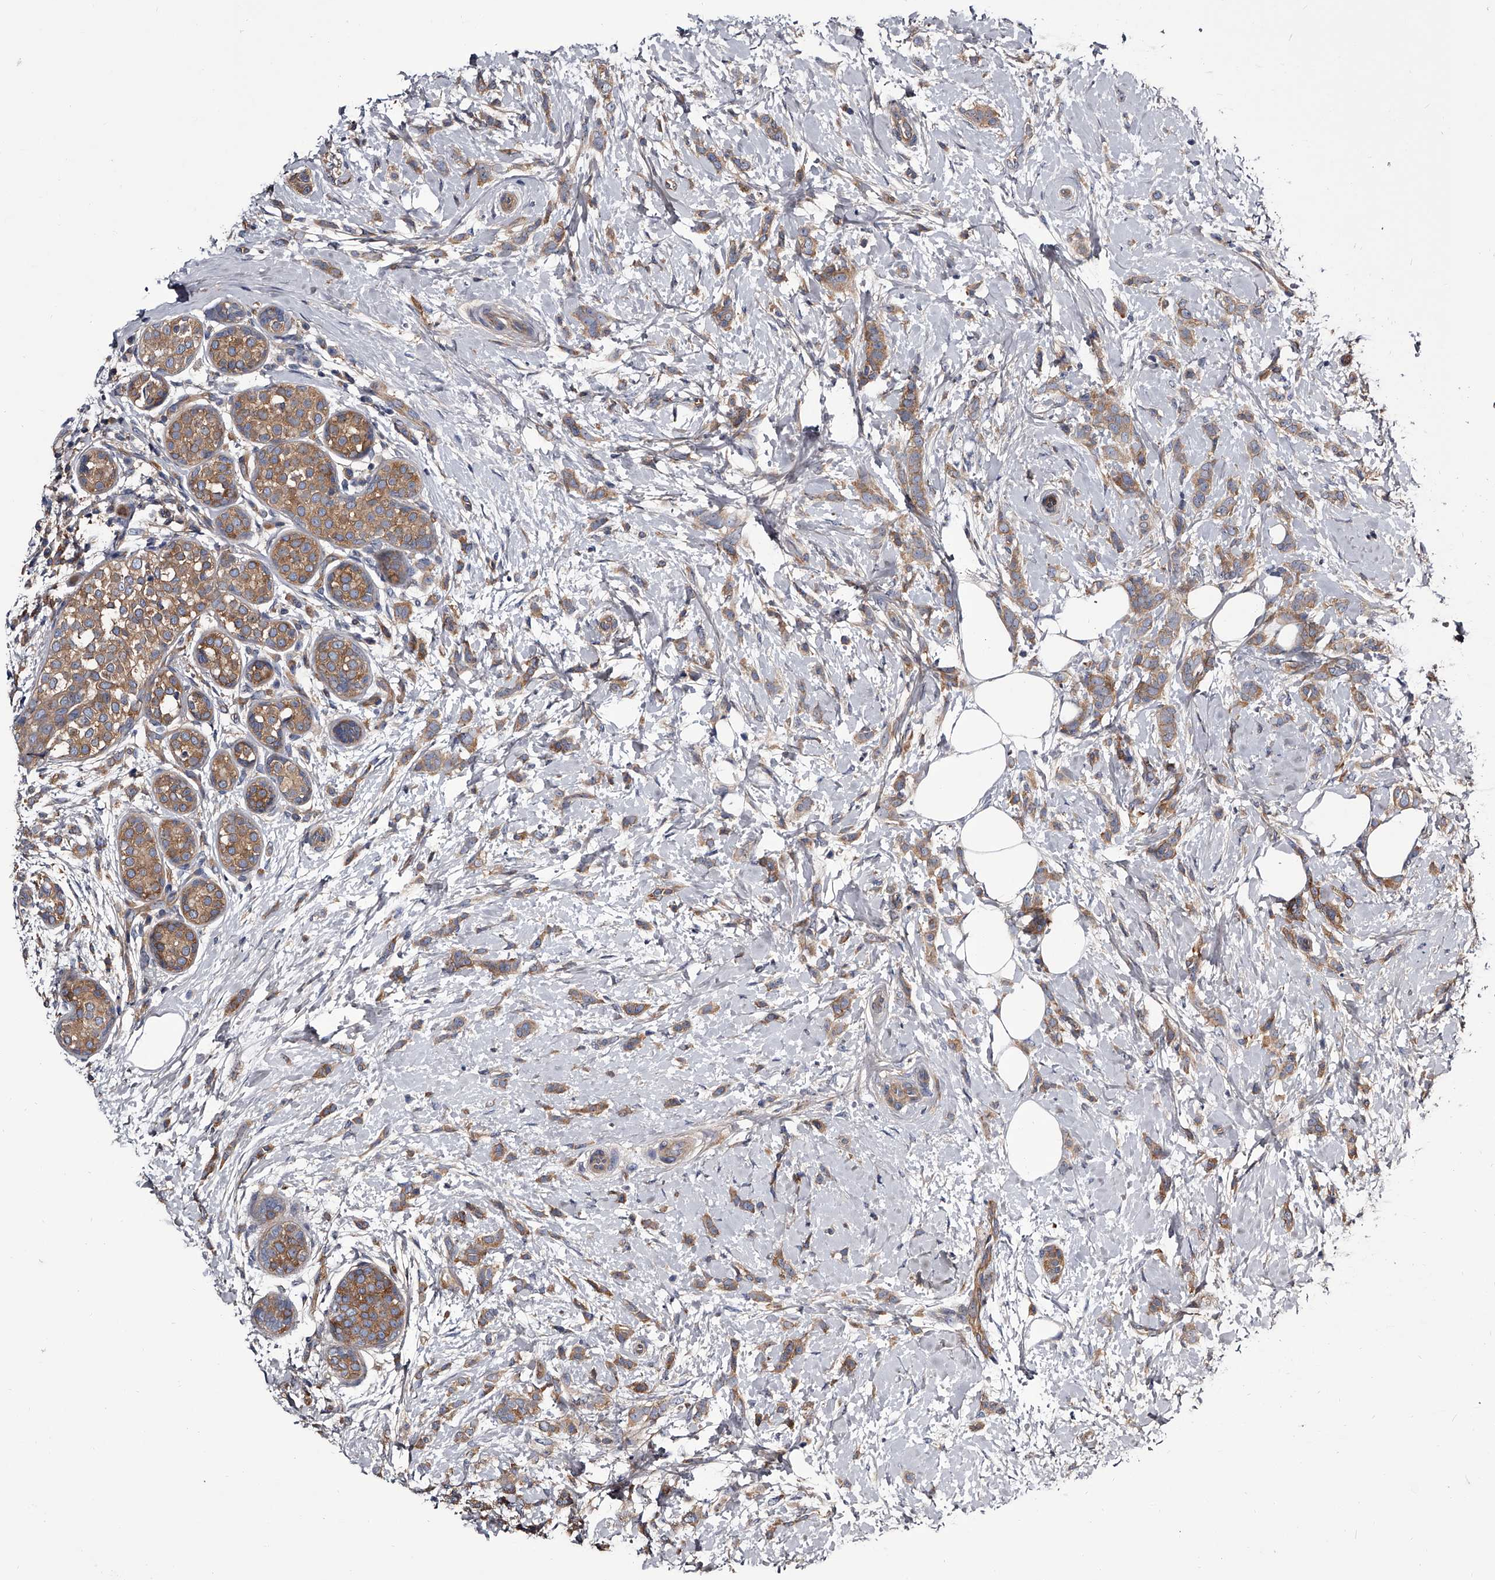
{"staining": {"intensity": "moderate", "quantity": ">75%", "location": "cytoplasmic/membranous"}, "tissue": "breast cancer", "cell_type": "Tumor cells", "image_type": "cancer", "snomed": [{"axis": "morphology", "description": "Lobular carcinoma, in situ"}, {"axis": "morphology", "description": "Lobular carcinoma"}, {"axis": "topography", "description": "Breast"}], "caption": "This is an image of IHC staining of breast cancer, which shows moderate positivity in the cytoplasmic/membranous of tumor cells.", "gene": "GAPVD1", "patient": {"sex": "female", "age": 41}}